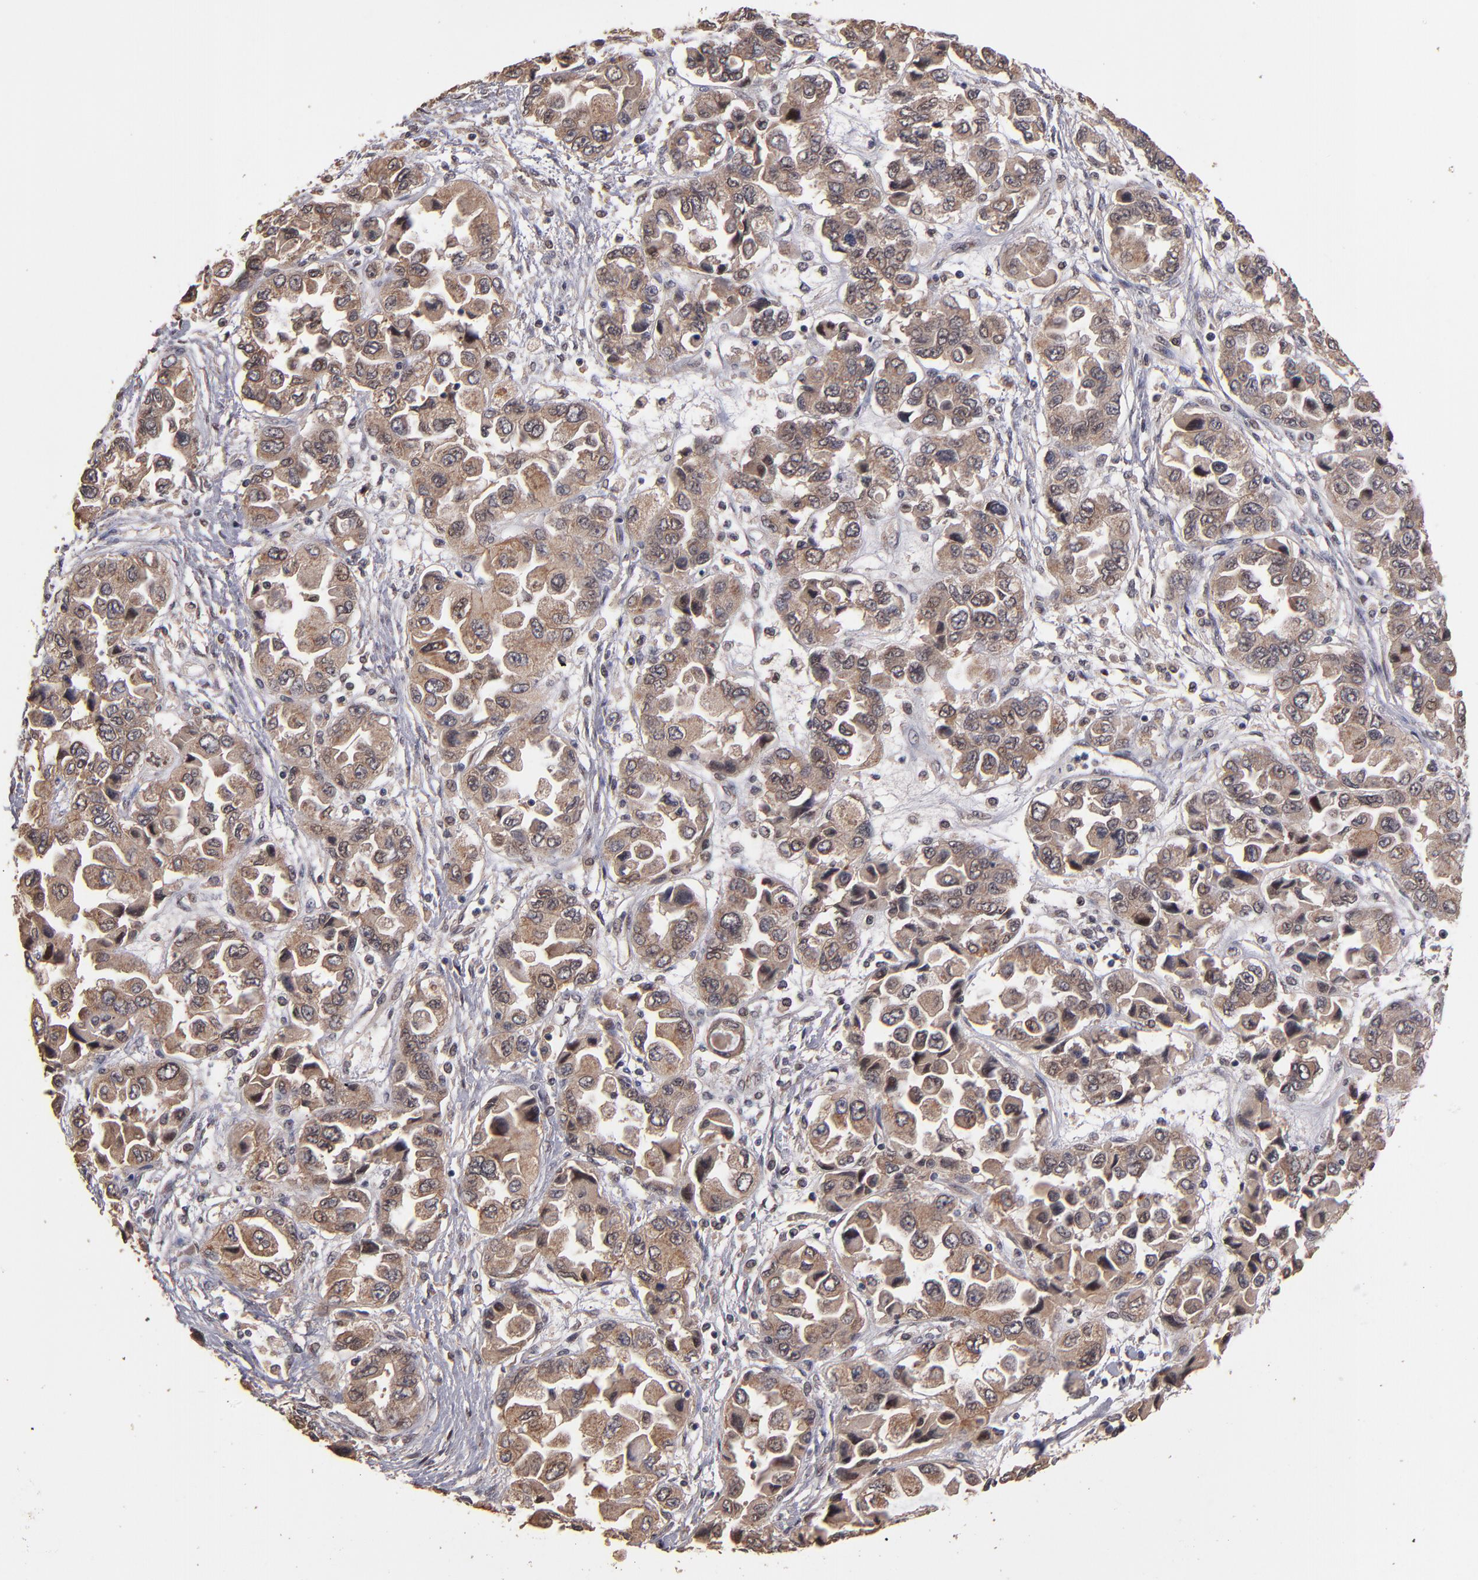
{"staining": {"intensity": "moderate", "quantity": ">75%", "location": "cytoplasmic/membranous"}, "tissue": "ovarian cancer", "cell_type": "Tumor cells", "image_type": "cancer", "snomed": [{"axis": "morphology", "description": "Cystadenocarcinoma, serous, NOS"}, {"axis": "topography", "description": "Ovary"}], "caption": "IHC image of ovarian cancer stained for a protein (brown), which shows medium levels of moderate cytoplasmic/membranous staining in approximately >75% of tumor cells.", "gene": "EAPP", "patient": {"sex": "female", "age": 84}}